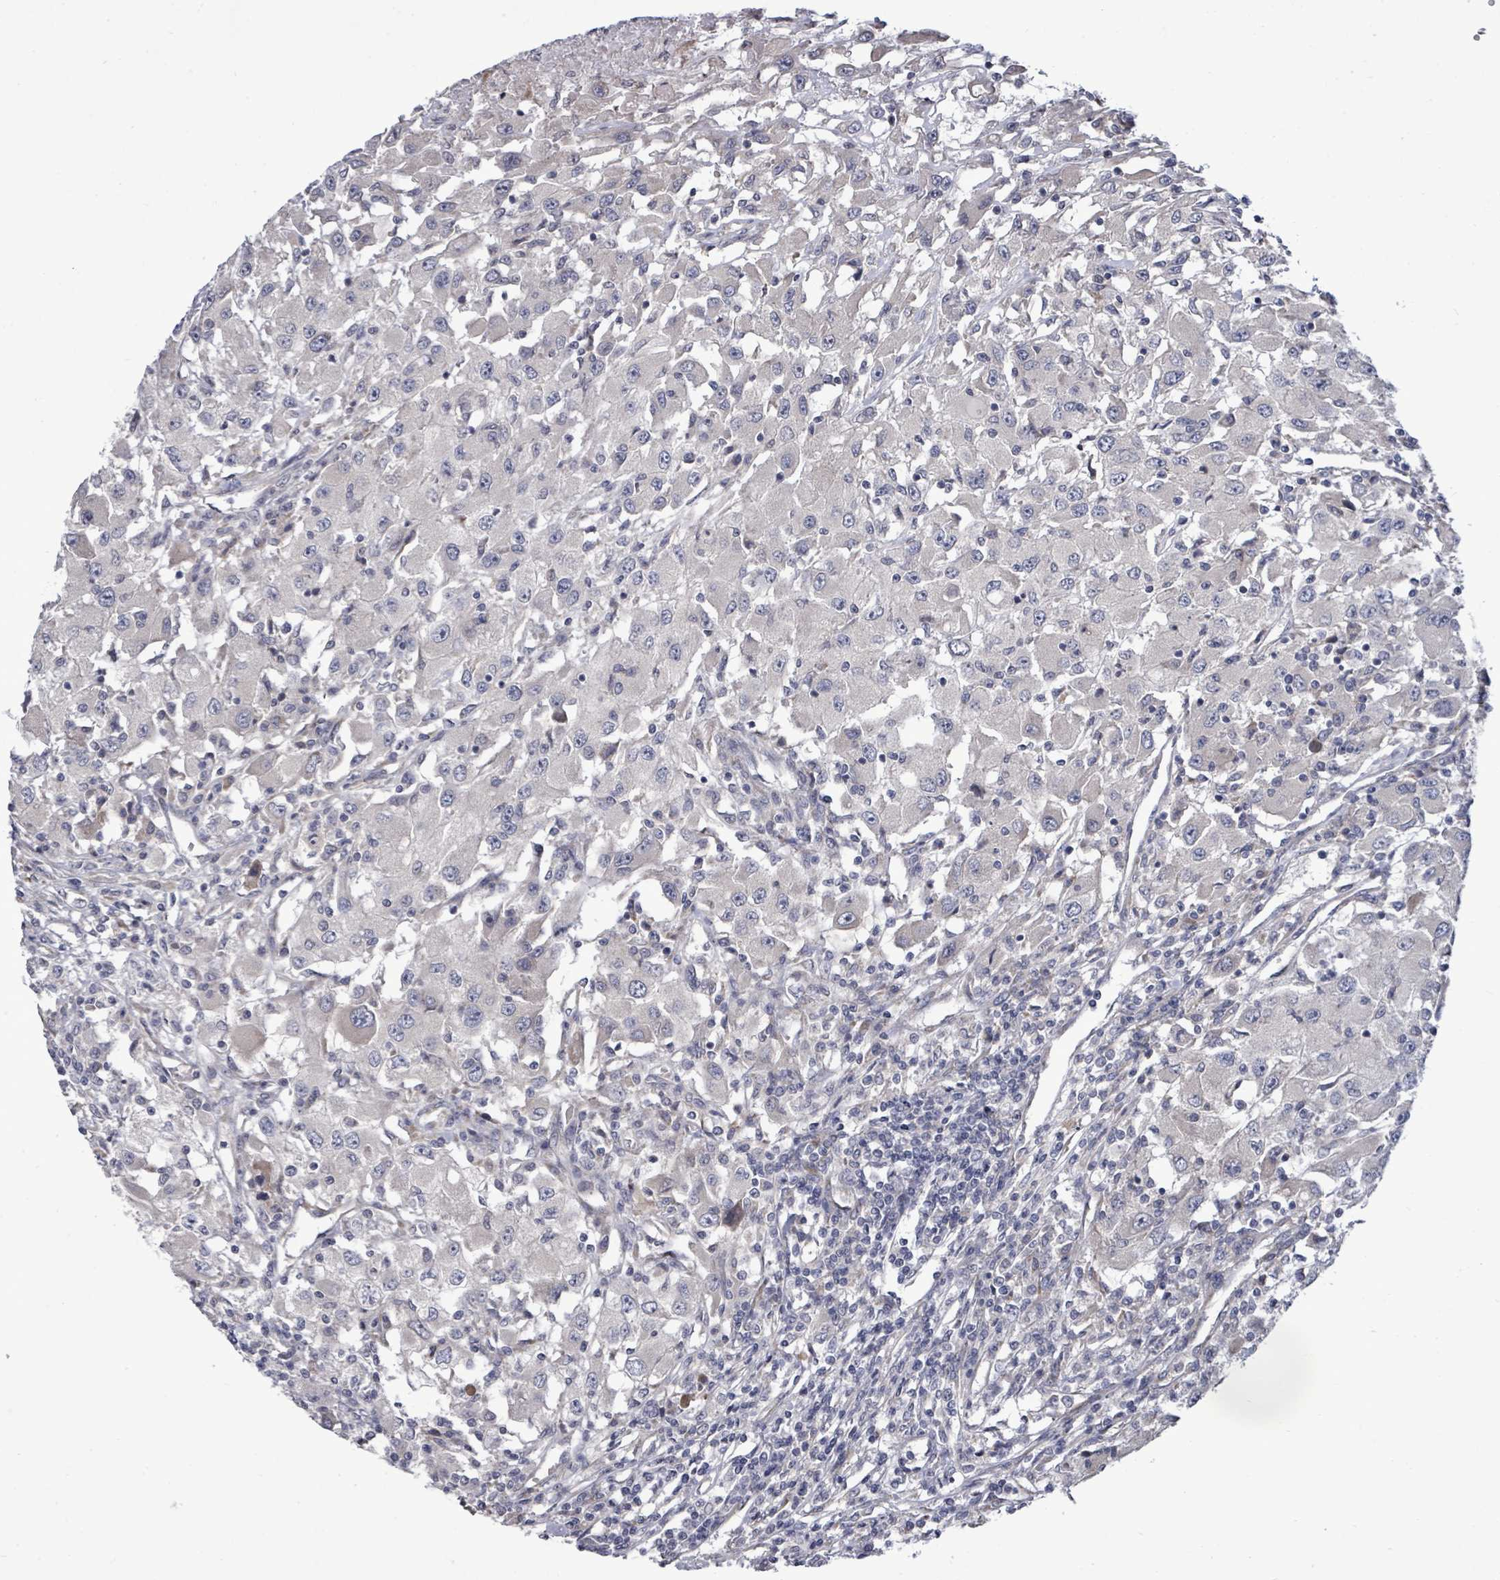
{"staining": {"intensity": "negative", "quantity": "none", "location": "none"}, "tissue": "renal cancer", "cell_type": "Tumor cells", "image_type": "cancer", "snomed": [{"axis": "morphology", "description": "Adenocarcinoma, NOS"}, {"axis": "topography", "description": "Kidney"}], "caption": "Immunohistochemistry (IHC) of renal cancer (adenocarcinoma) reveals no expression in tumor cells. (Brightfield microscopy of DAB (3,3'-diaminobenzidine) IHC at high magnification).", "gene": "POMGNT2", "patient": {"sex": "female", "age": 67}}